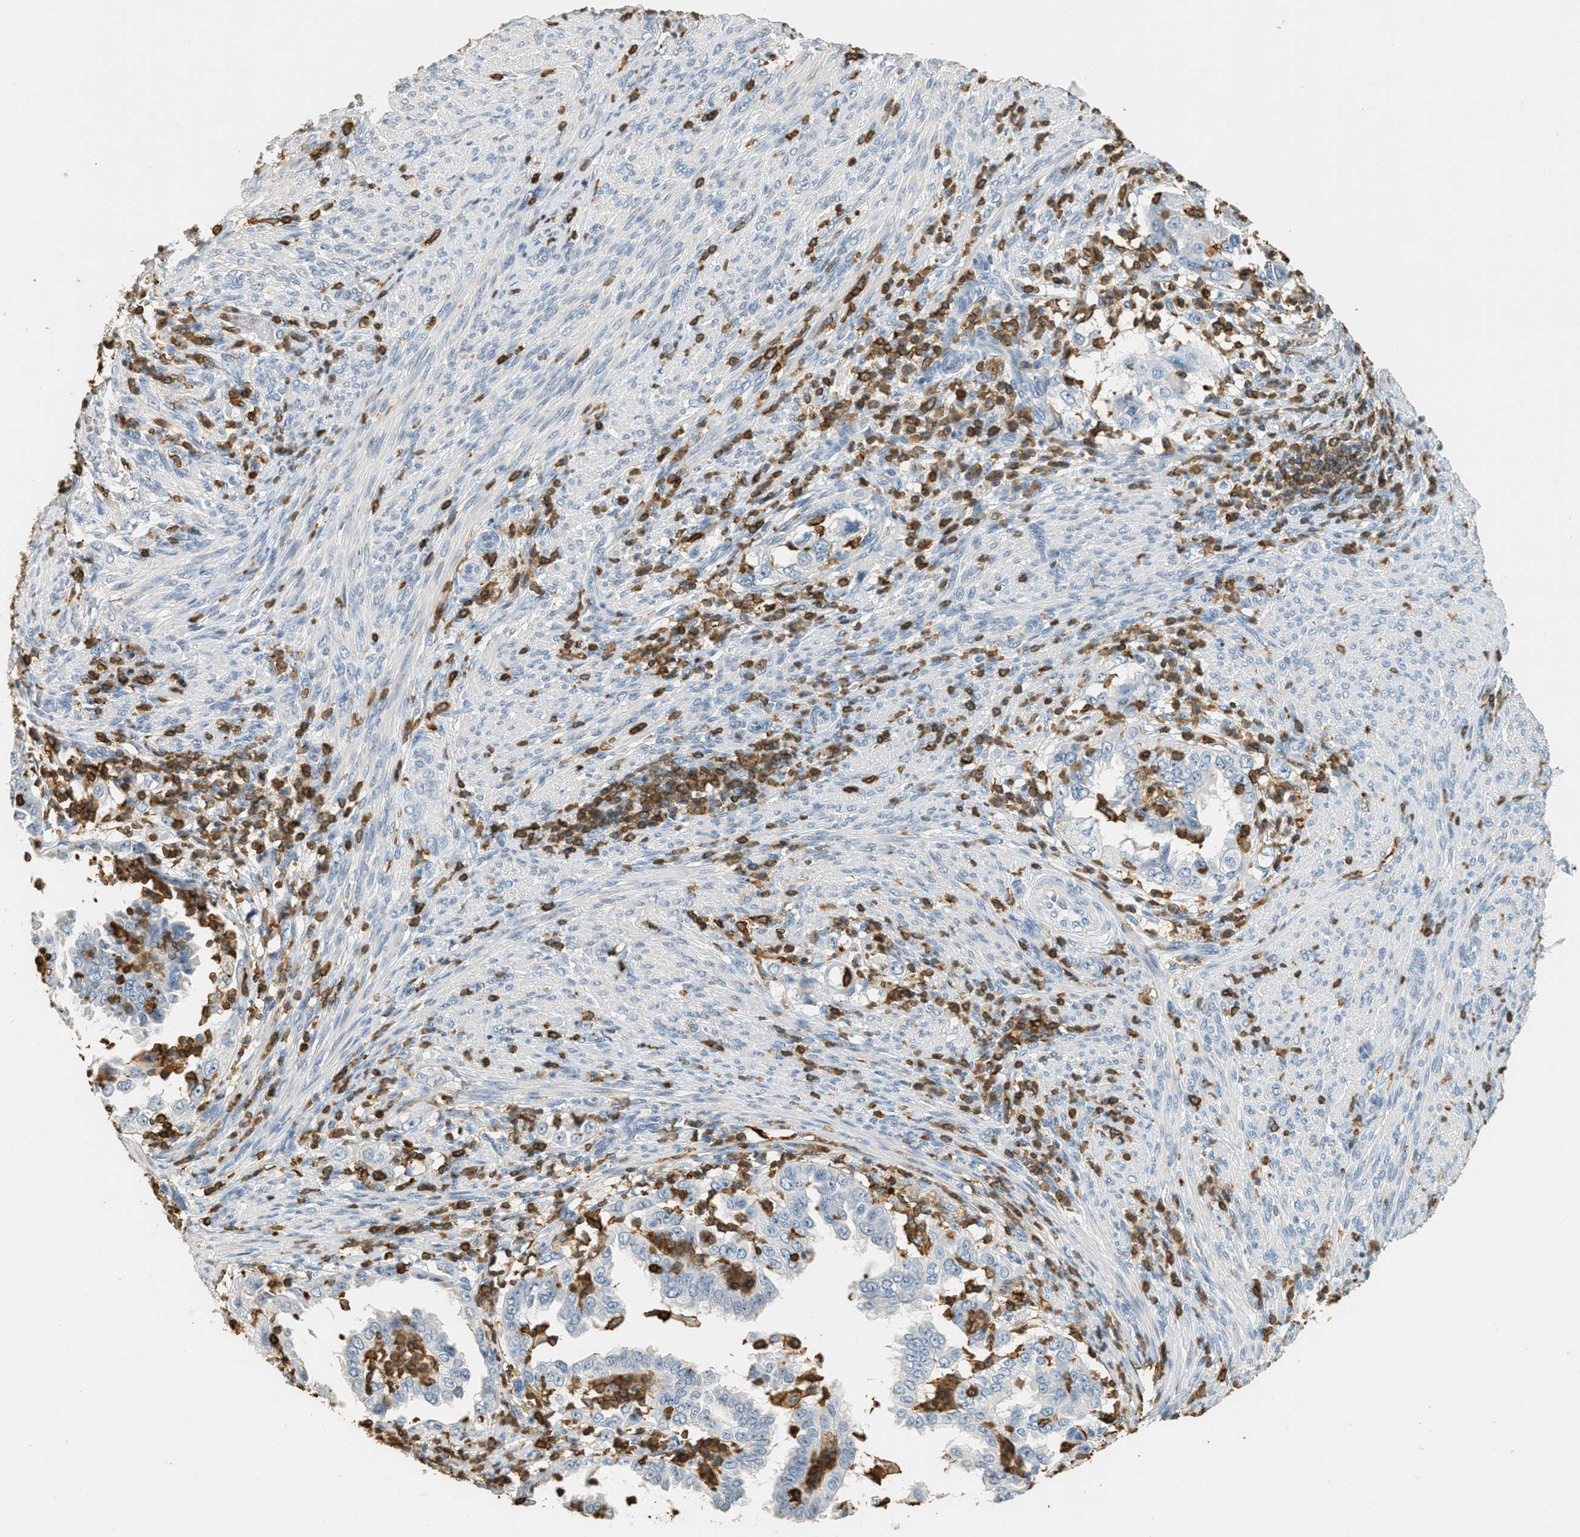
{"staining": {"intensity": "negative", "quantity": "none", "location": "none"}, "tissue": "endometrial cancer", "cell_type": "Tumor cells", "image_type": "cancer", "snomed": [{"axis": "morphology", "description": "Adenocarcinoma, NOS"}, {"axis": "topography", "description": "Endometrium"}], "caption": "Human adenocarcinoma (endometrial) stained for a protein using immunohistochemistry reveals no expression in tumor cells.", "gene": "LSP1", "patient": {"sex": "female", "age": 85}}